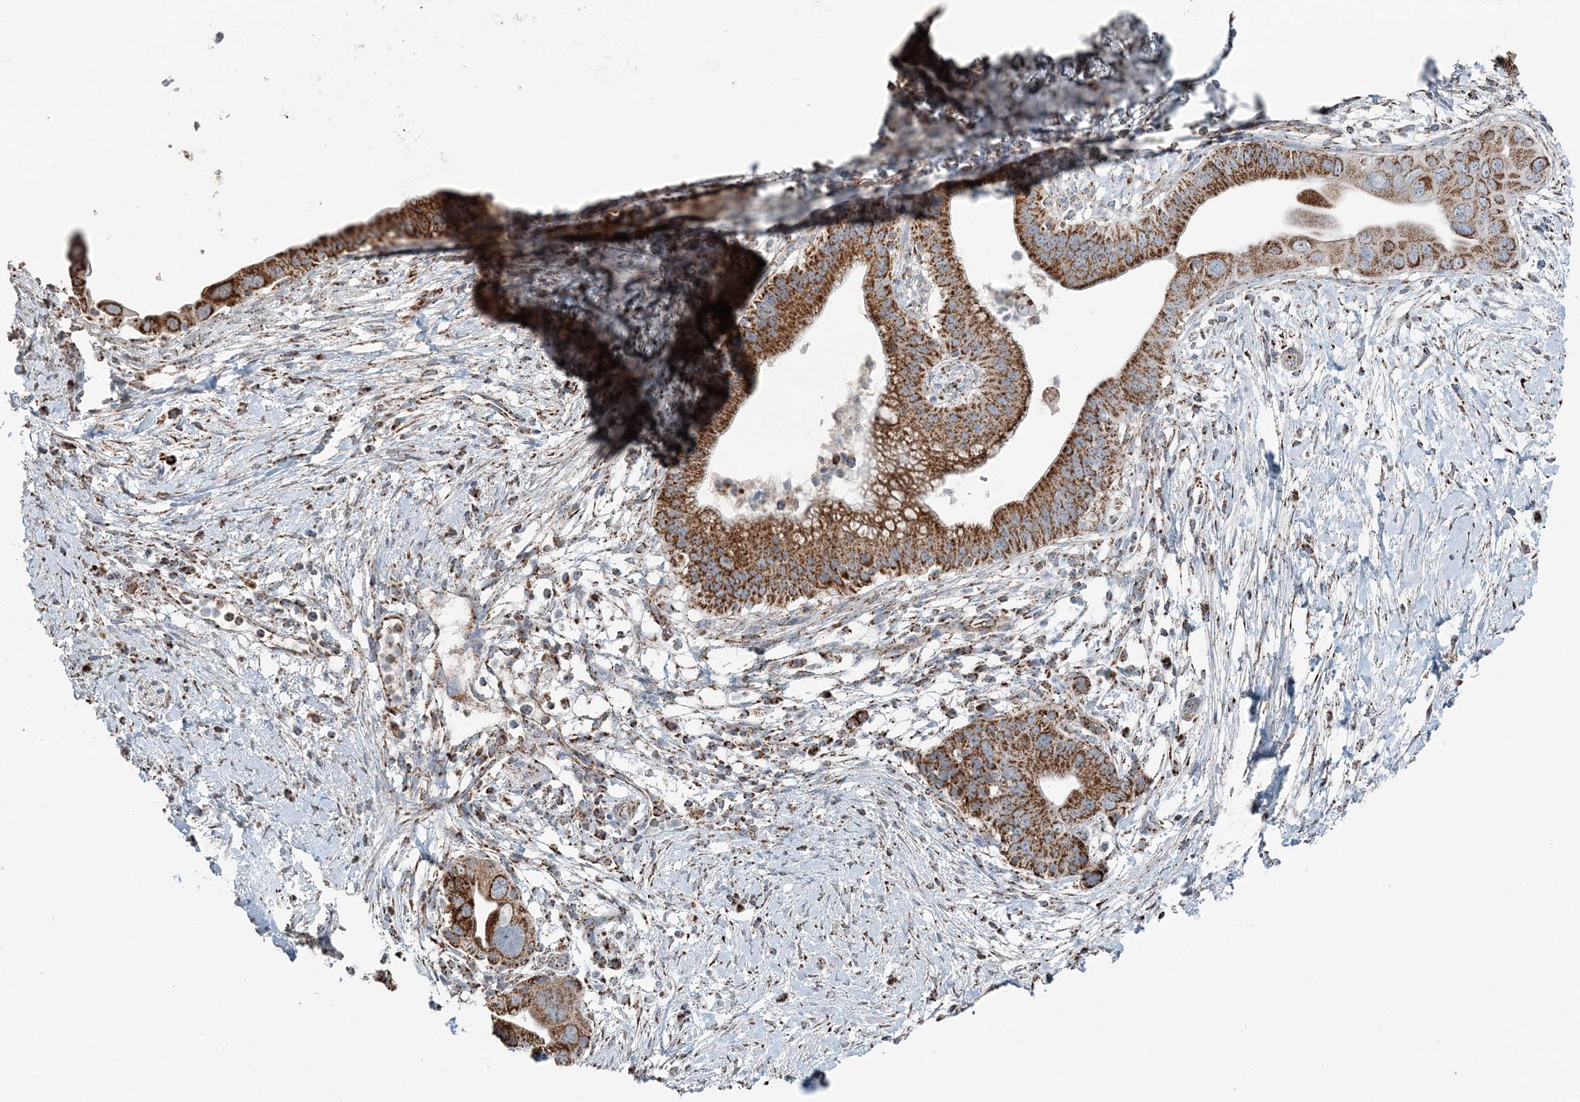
{"staining": {"intensity": "strong", "quantity": ">75%", "location": "cytoplasmic/membranous"}, "tissue": "pancreatic cancer", "cell_type": "Tumor cells", "image_type": "cancer", "snomed": [{"axis": "morphology", "description": "Adenocarcinoma, NOS"}, {"axis": "topography", "description": "Pancreas"}], "caption": "Human pancreatic cancer stained with a brown dye displays strong cytoplasmic/membranous positive expression in approximately >75% of tumor cells.", "gene": "SUCLG1", "patient": {"sex": "male", "age": 68}}